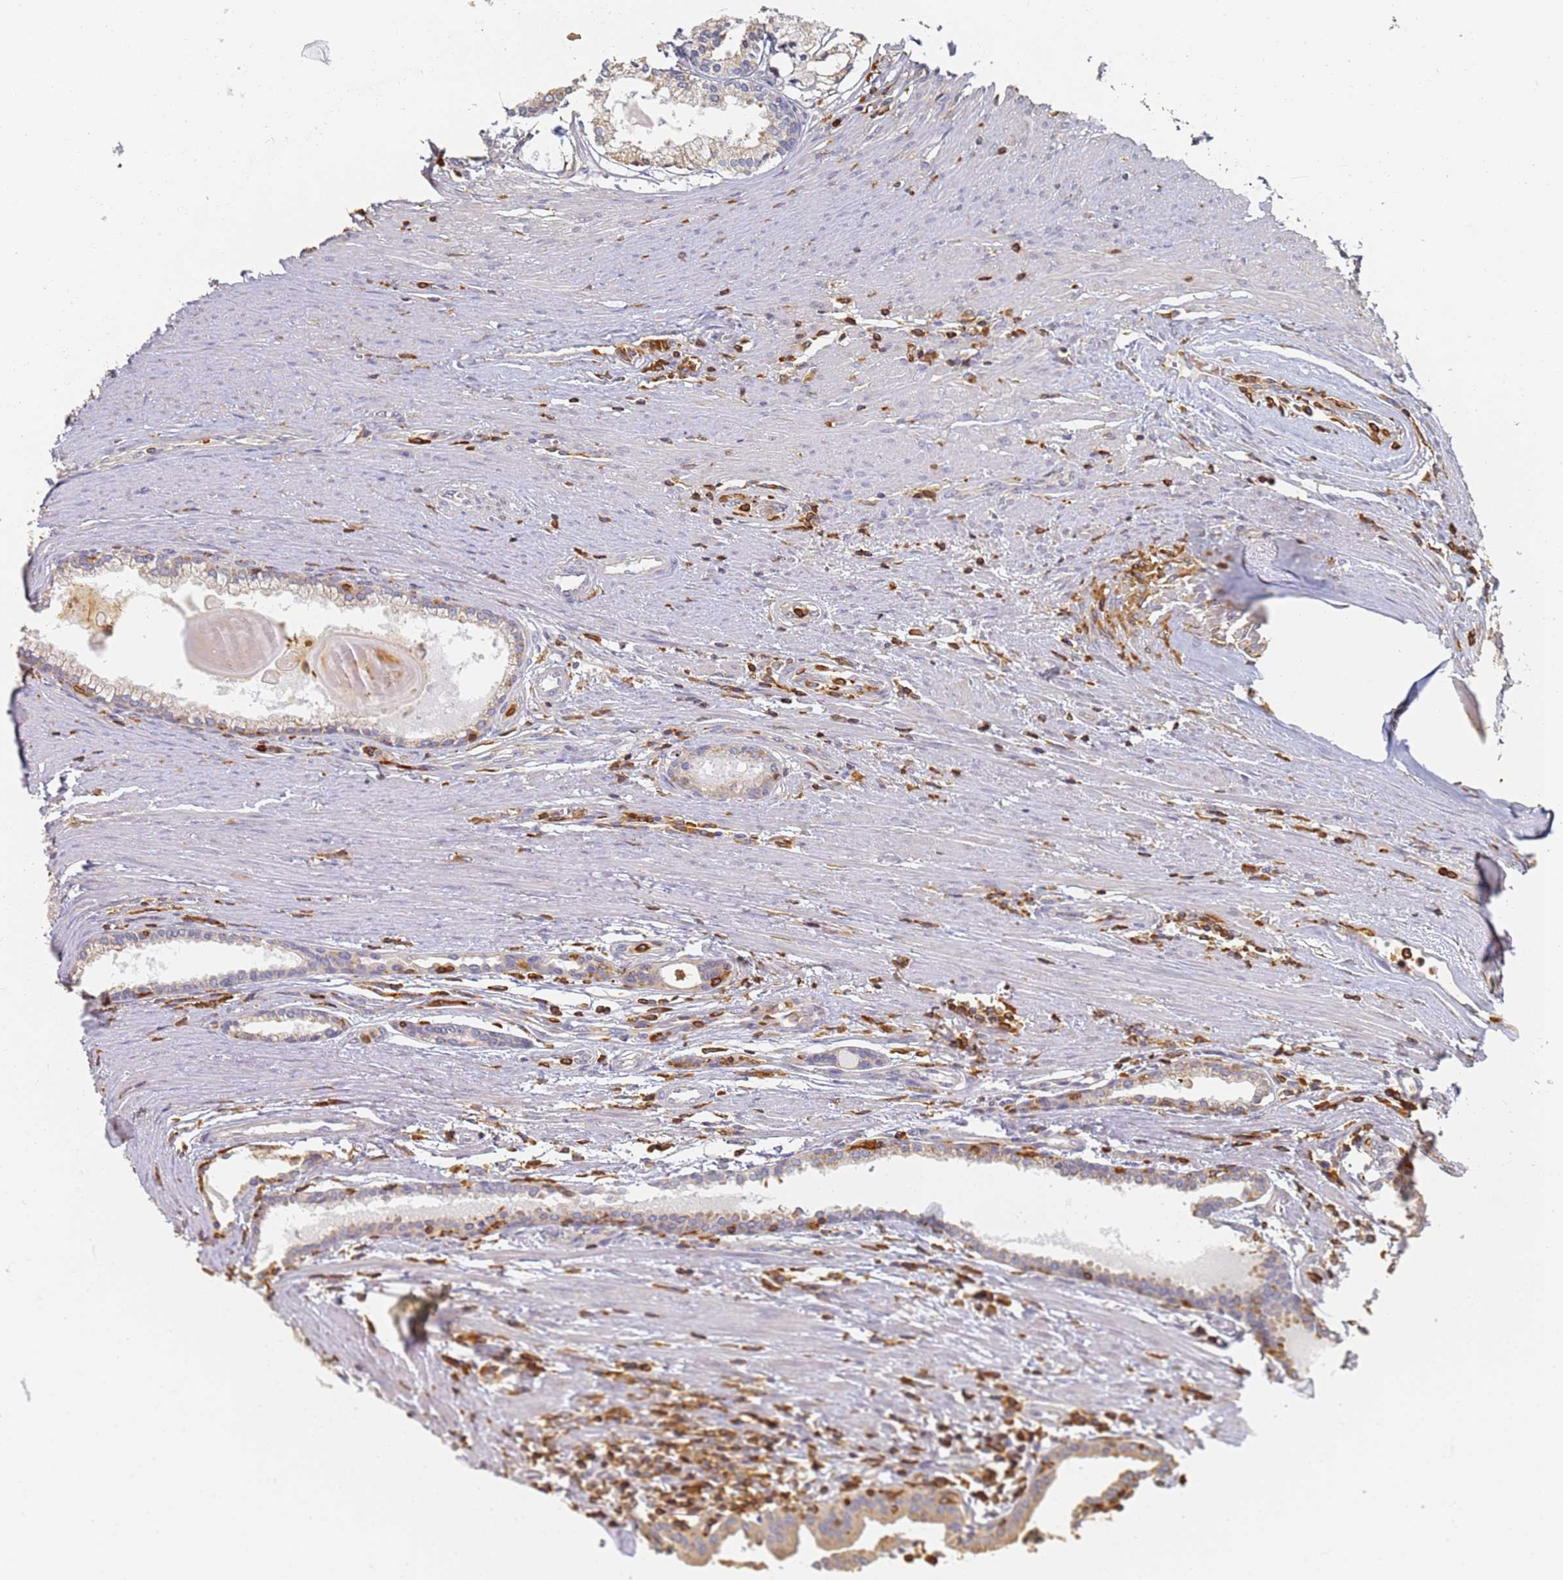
{"staining": {"intensity": "weak", "quantity": "<25%", "location": "cytoplasmic/membranous"}, "tissue": "prostate cancer", "cell_type": "Tumor cells", "image_type": "cancer", "snomed": [{"axis": "morphology", "description": "Adenocarcinoma, High grade"}, {"axis": "topography", "description": "Prostate"}], "caption": "The immunohistochemistry (IHC) histopathology image has no significant positivity in tumor cells of prostate high-grade adenocarcinoma tissue.", "gene": "BIN2", "patient": {"sex": "male", "age": 68}}